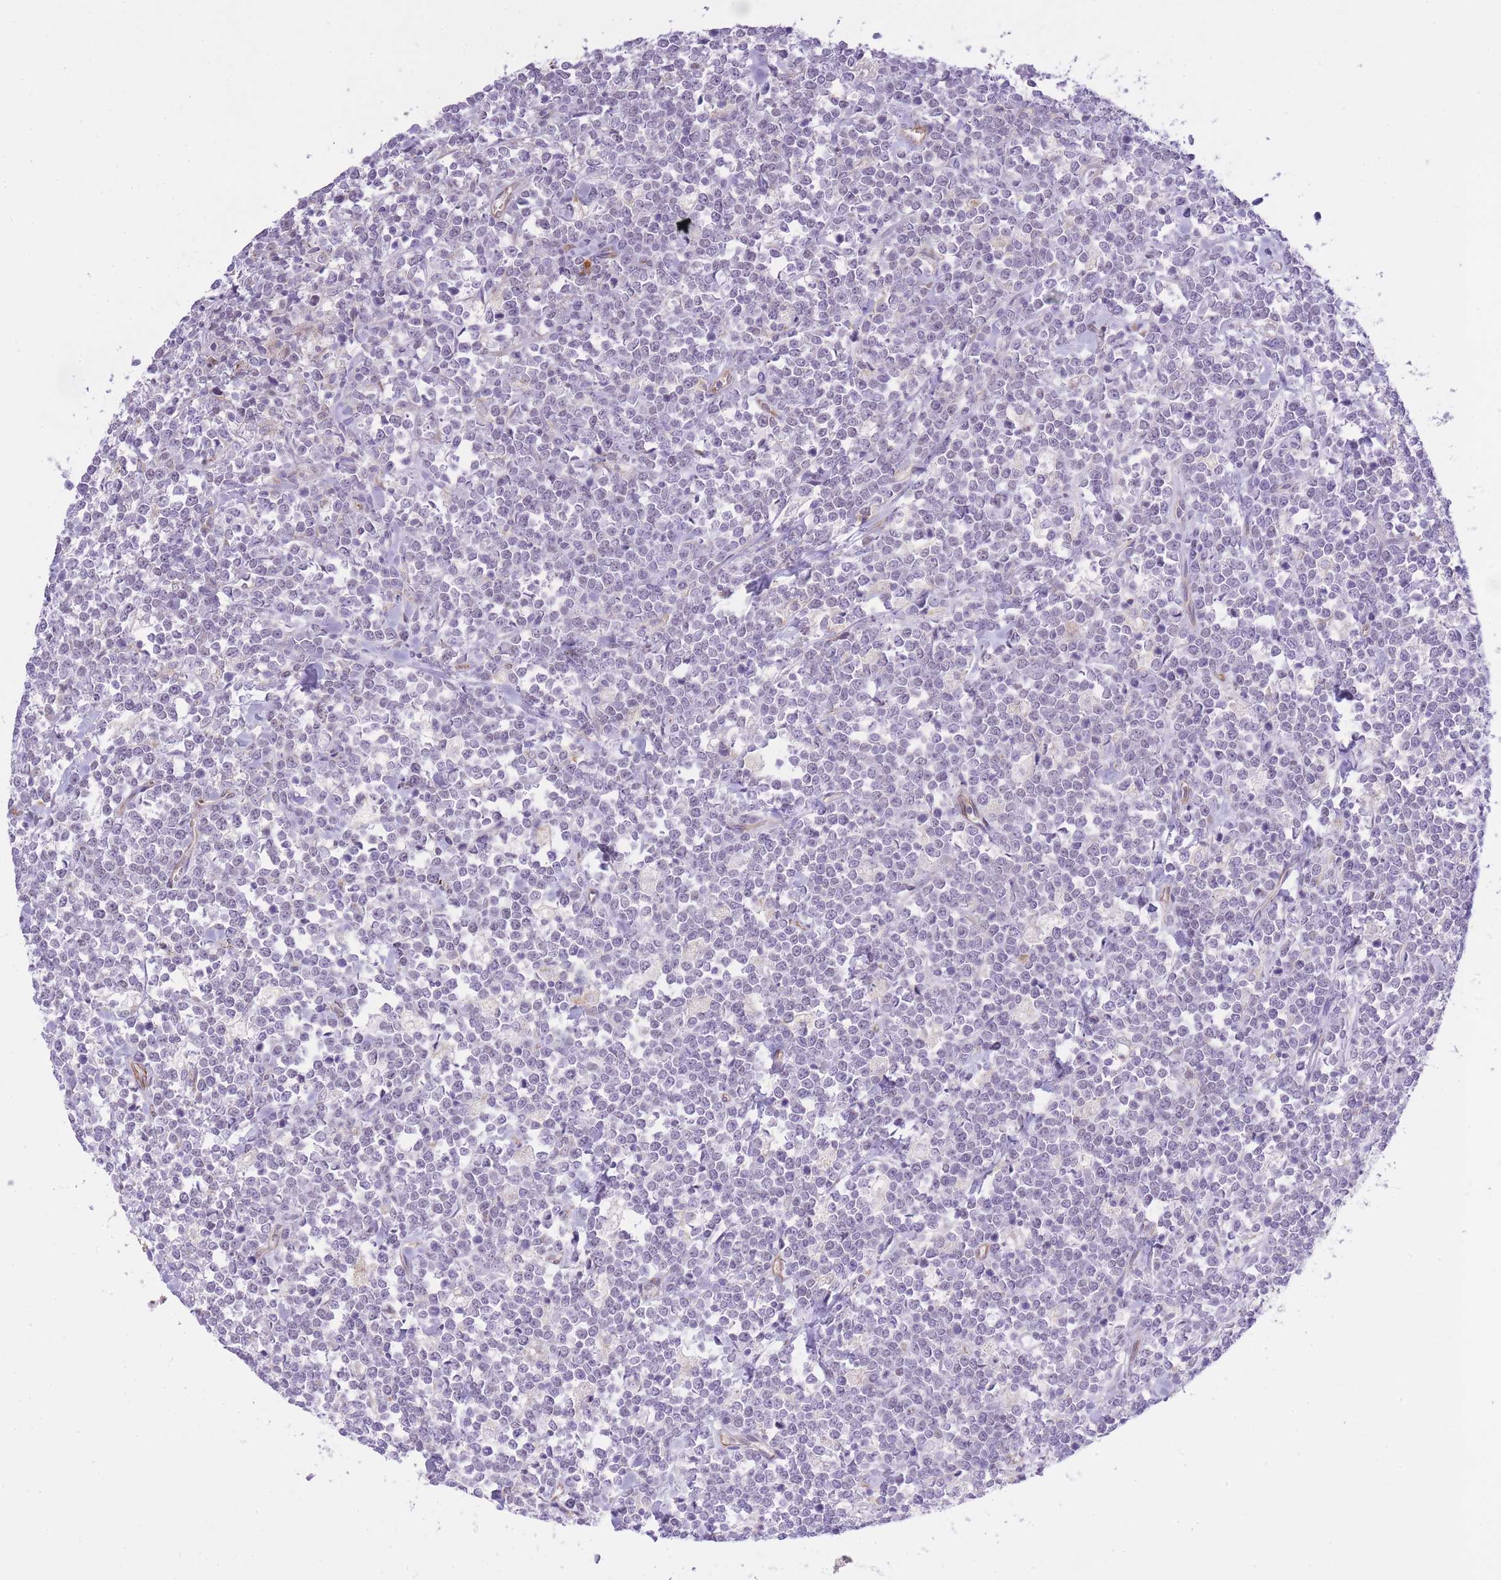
{"staining": {"intensity": "negative", "quantity": "none", "location": "none"}, "tissue": "lymphoma", "cell_type": "Tumor cells", "image_type": "cancer", "snomed": [{"axis": "morphology", "description": "Malignant lymphoma, non-Hodgkin's type, High grade"}, {"axis": "topography", "description": "Small intestine"}, {"axis": "topography", "description": "Colon"}], "caption": "The photomicrograph exhibits no staining of tumor cells in lymphoma. Brightfield microscopy of IHC stained with DAB (brown) and hematoxylin (blue), captured at high magnification.", "gene": "MEIOSIN", "patient": {"sex": "male", "age": 8}}